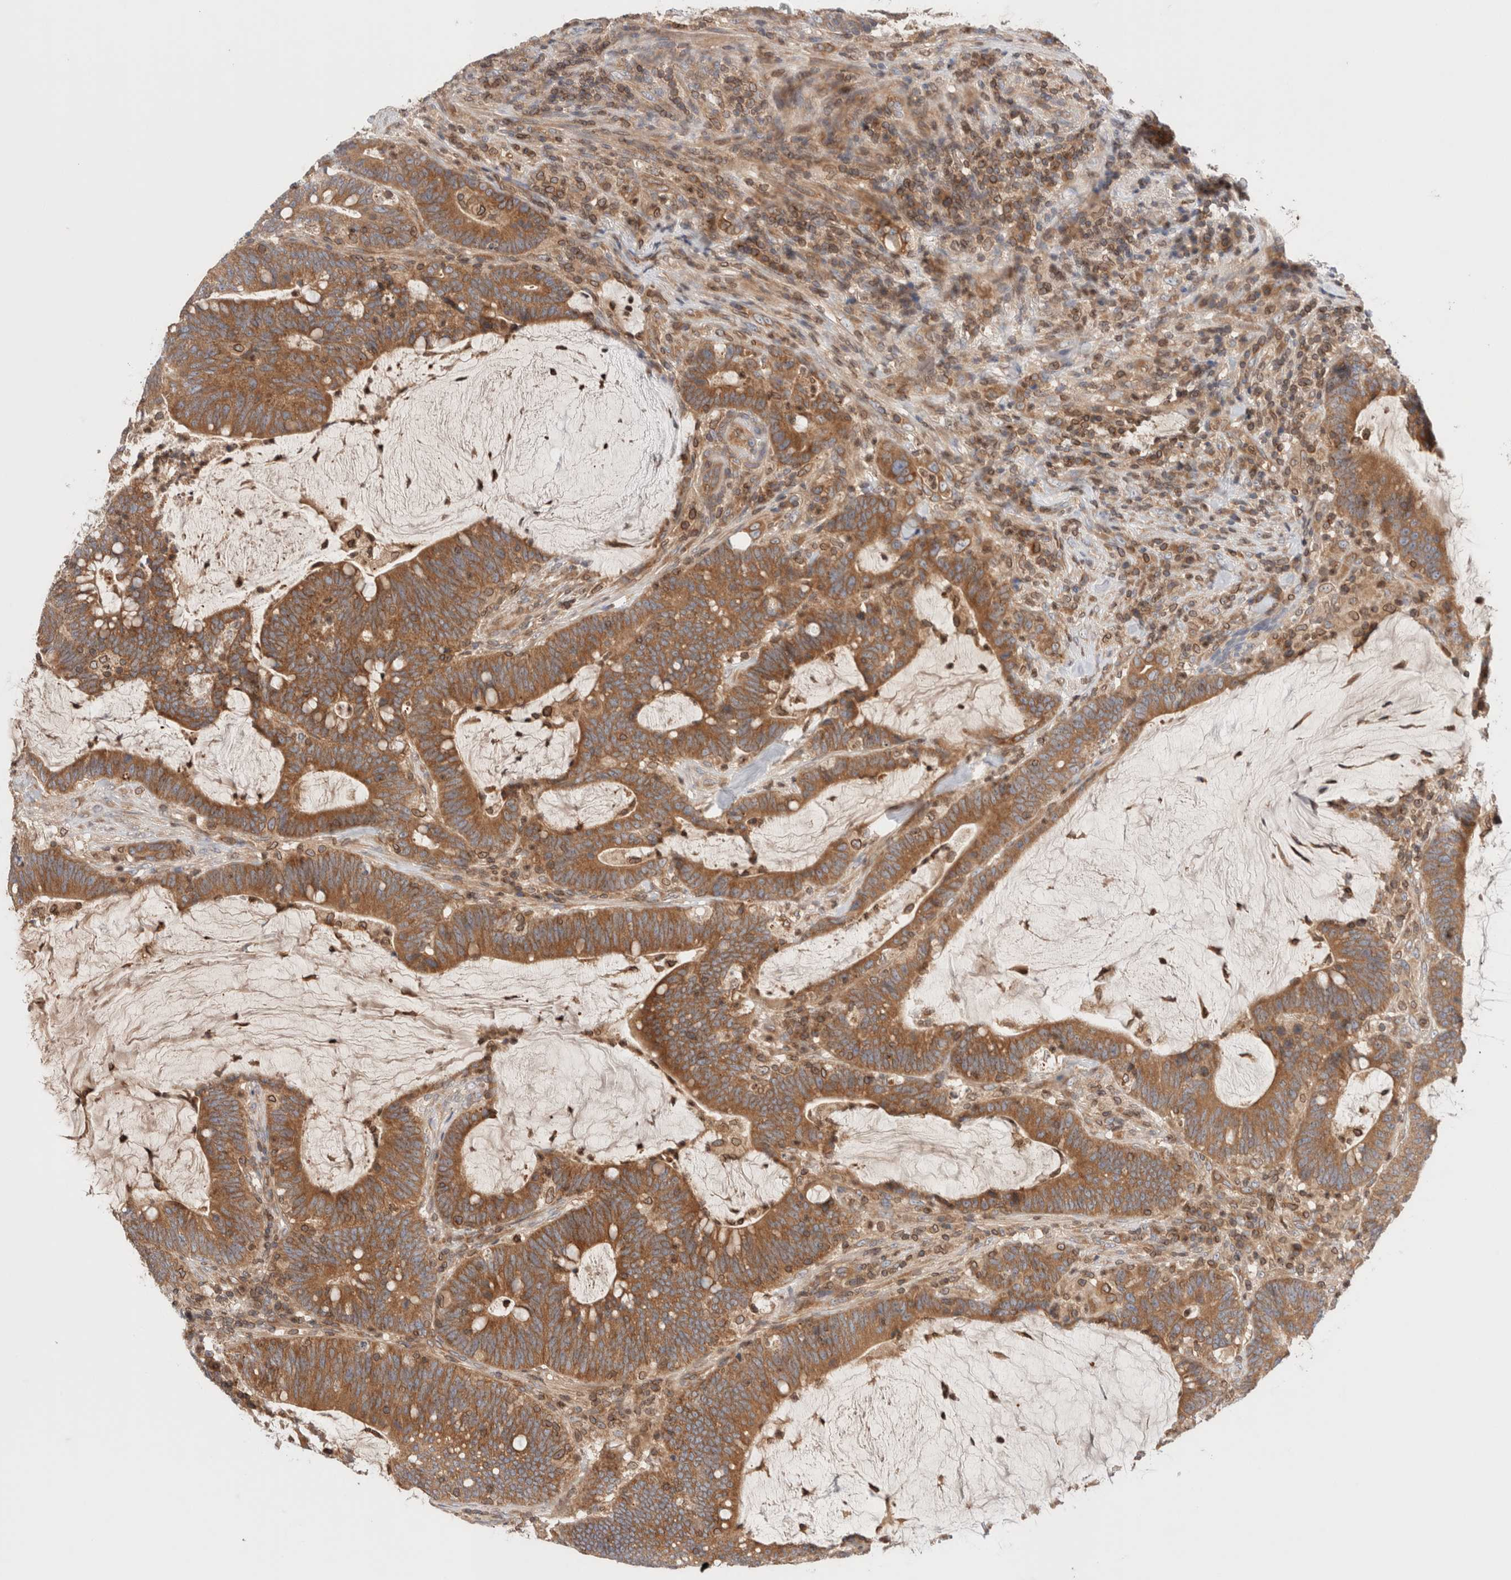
{"staining": {"intensity": "strong", "quantity": ">75%", "location": "cytoplasmic/membranous"}, "tissue": "colorectal cancer", "cell_type": "Tumor cells", "image_type": "cancer", "snomed": [{"axis": "morphology", "description": "Adenocarcinoma, NOS"}, {"axis": "topography", "description": "Colon"}], "caption": "Protein staining of colorectal adenocarcinoma tissue shows strong cytoplasmic/membranous expression in about >75% of tumor cells.", "gene": "SIKE1", "patient": {"sex": "female", "age": 66}}